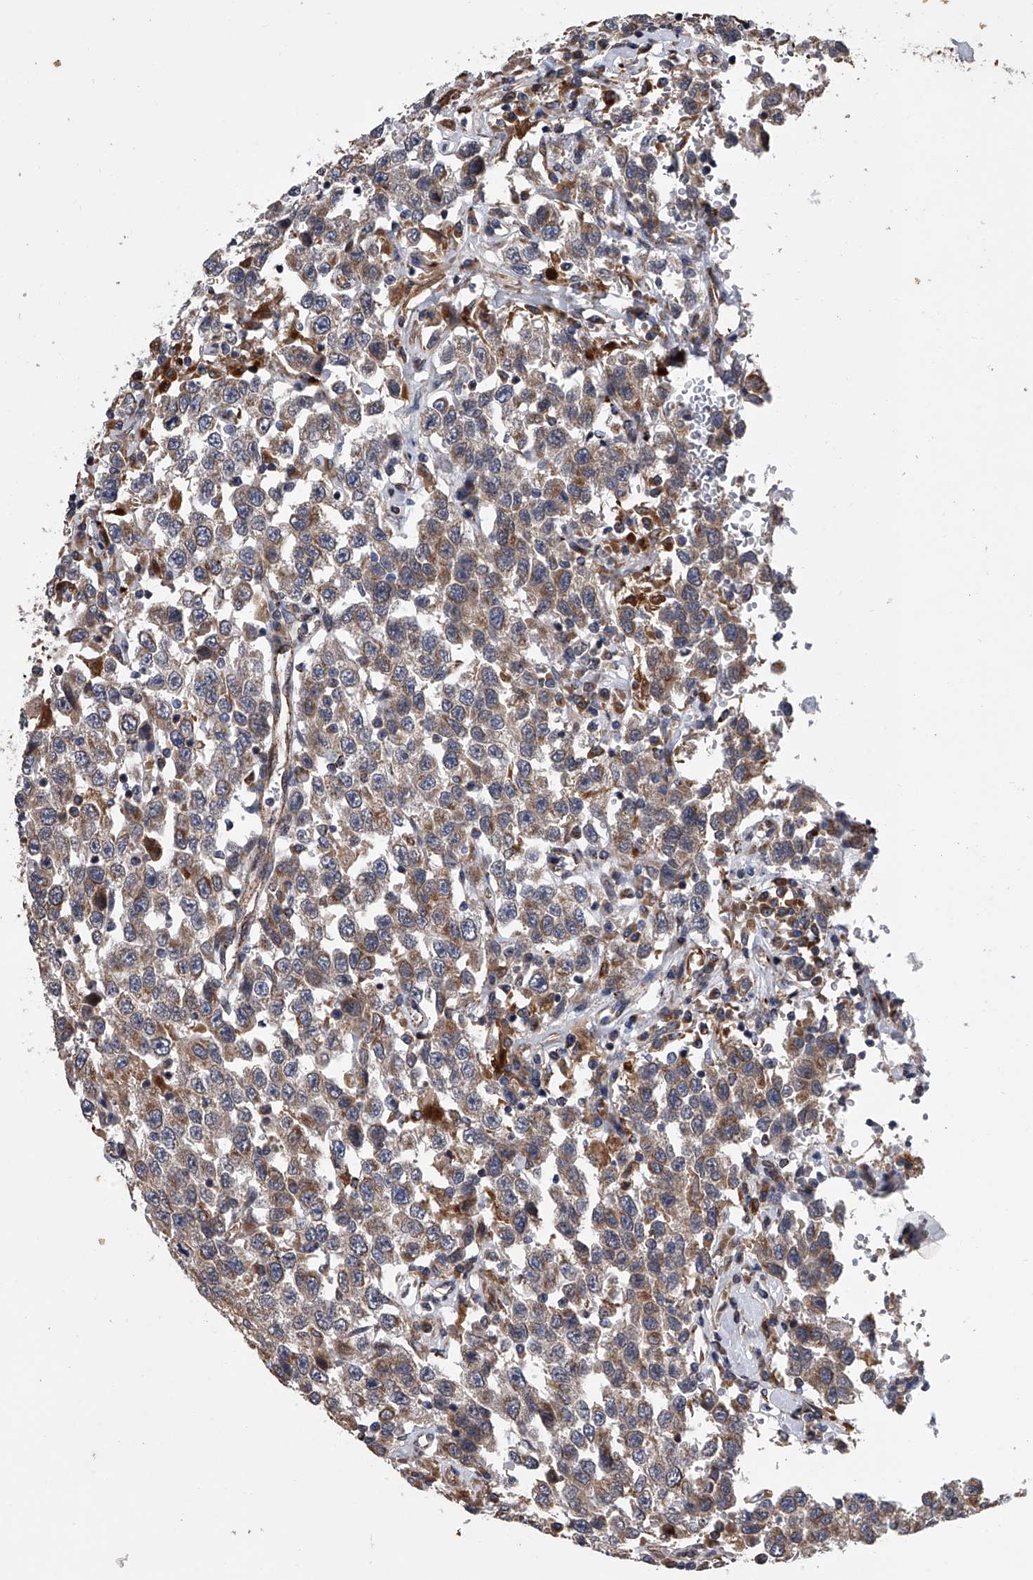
{"staining": {"intensity": "moderate", "quantity": ">75%", "location": "cytoplasmic/membranous"}, "tissue": "testis cancer", "cell_type": "Tumor cells", "image_type": "cancer", "snomed": [{"axis": "morphology", "description": "Seminoma, NOS"}, {"axis": "topography", "description": "Testis"}], "caption": "A medium amount of moderate cytoplasmic/membranous positivity is present in approximately >75% of tumor cells in testis cancer (seminoma) tissue.", "gene": "TRIM8", "patient": {"sex": "male", "age": 41}}